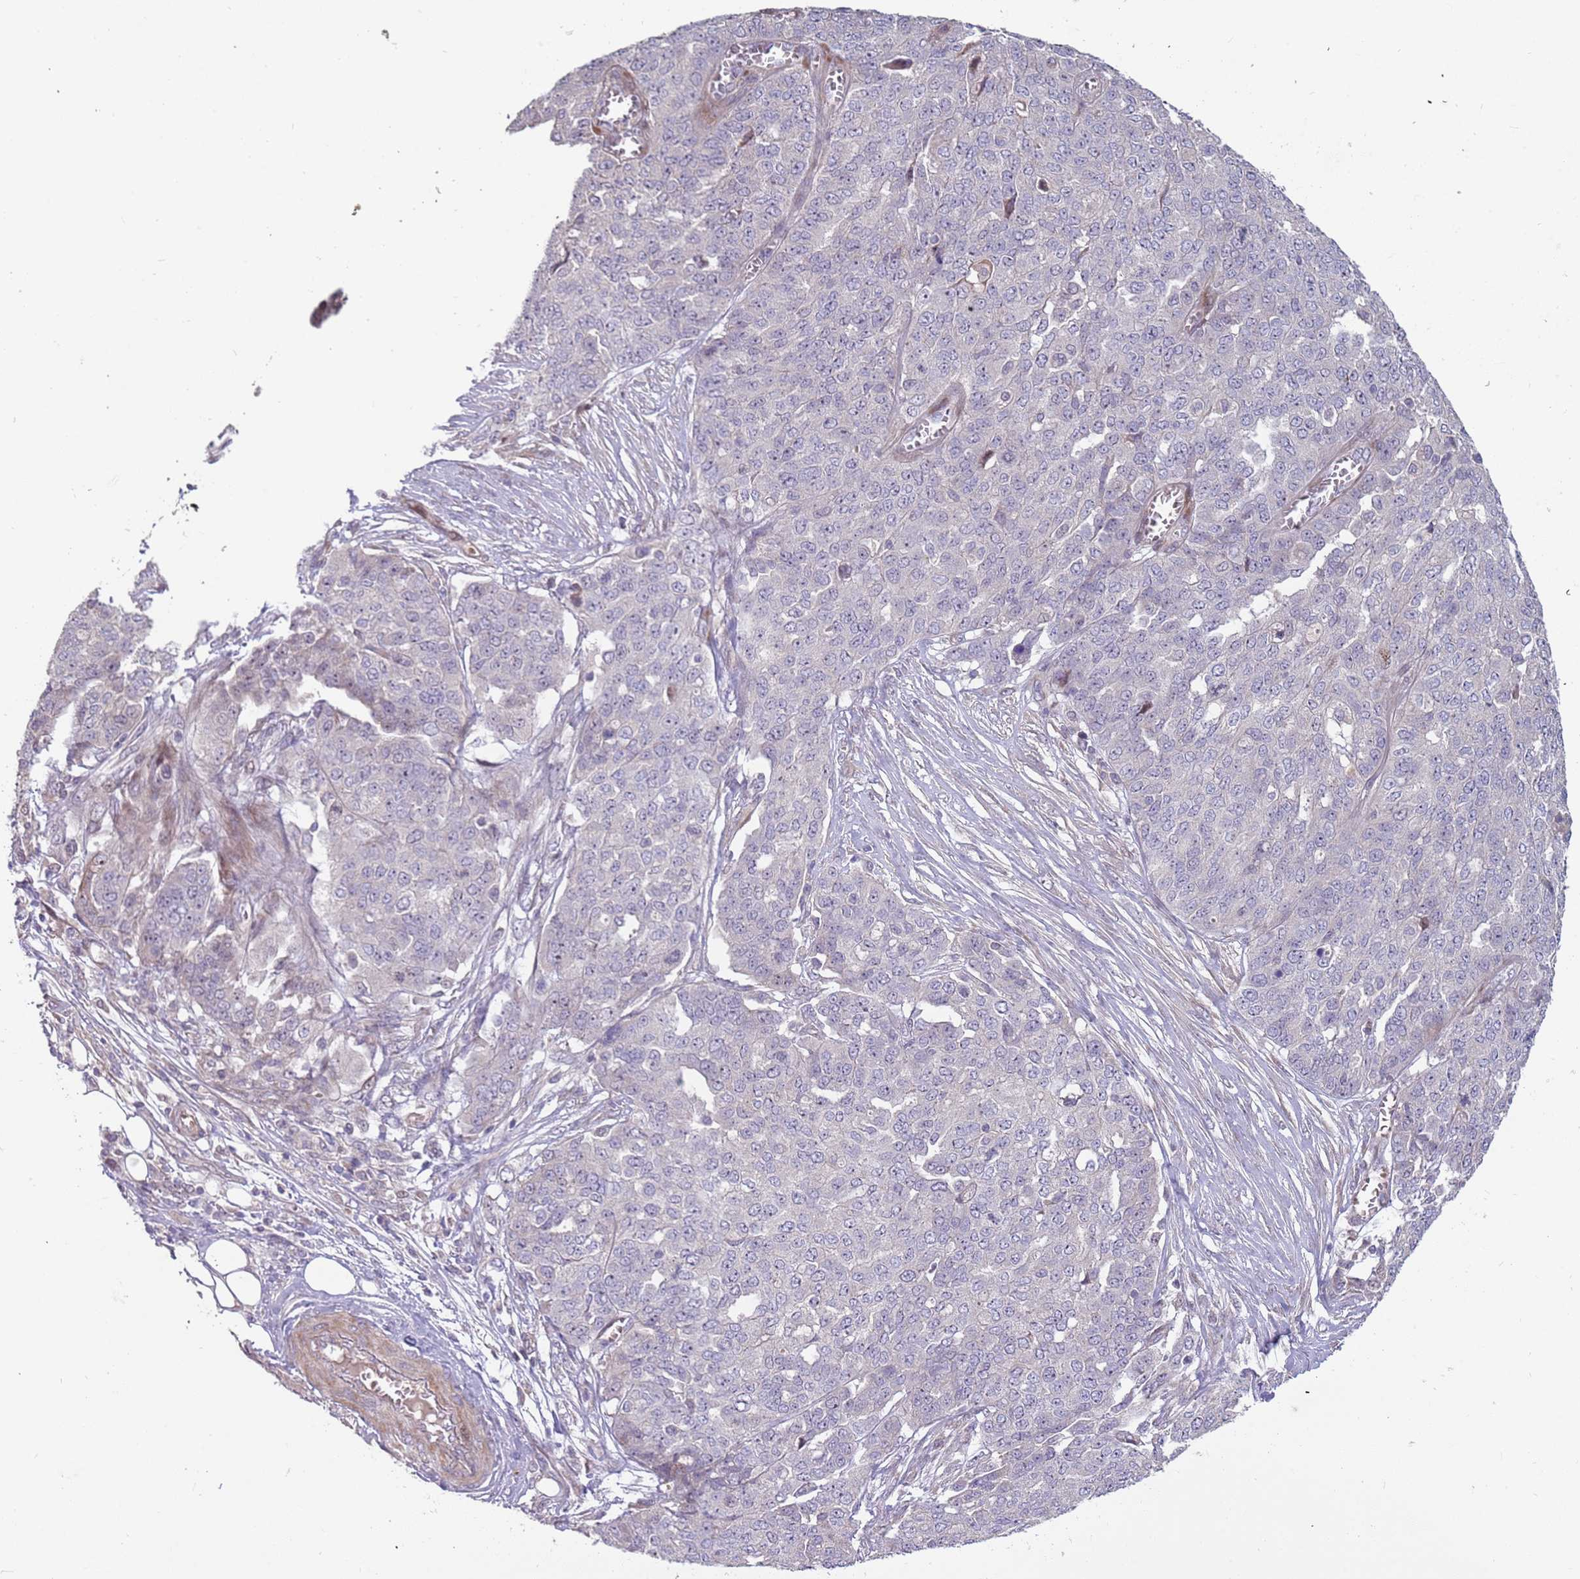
{"staining": {"intensity": "negative", "quantity": "none", "location": "none"}, "tissue": "ovarian cancer", "cell_type": "Tumor cells", "image_type": "cancer", "snomed": [{"axis": "morphology", "description": "Cystadenocarcinoma, serous, NOS"}, {"axis": "topography", "description": "Soft tissue"}, {"axis": "topography", "description": "Ovary"}], "caption": "Immunohistochemistry (IHC) photomicrograph of neoplastic tissue: human serous cystadenocarcinoma (ovarian) stained with DAB (3,3'-diaminobenzidine) exhibits no significant protein staining in tumor cells.", "gene": "TRAPPC6B", "patient": {"sex": "female", "age": 57}}